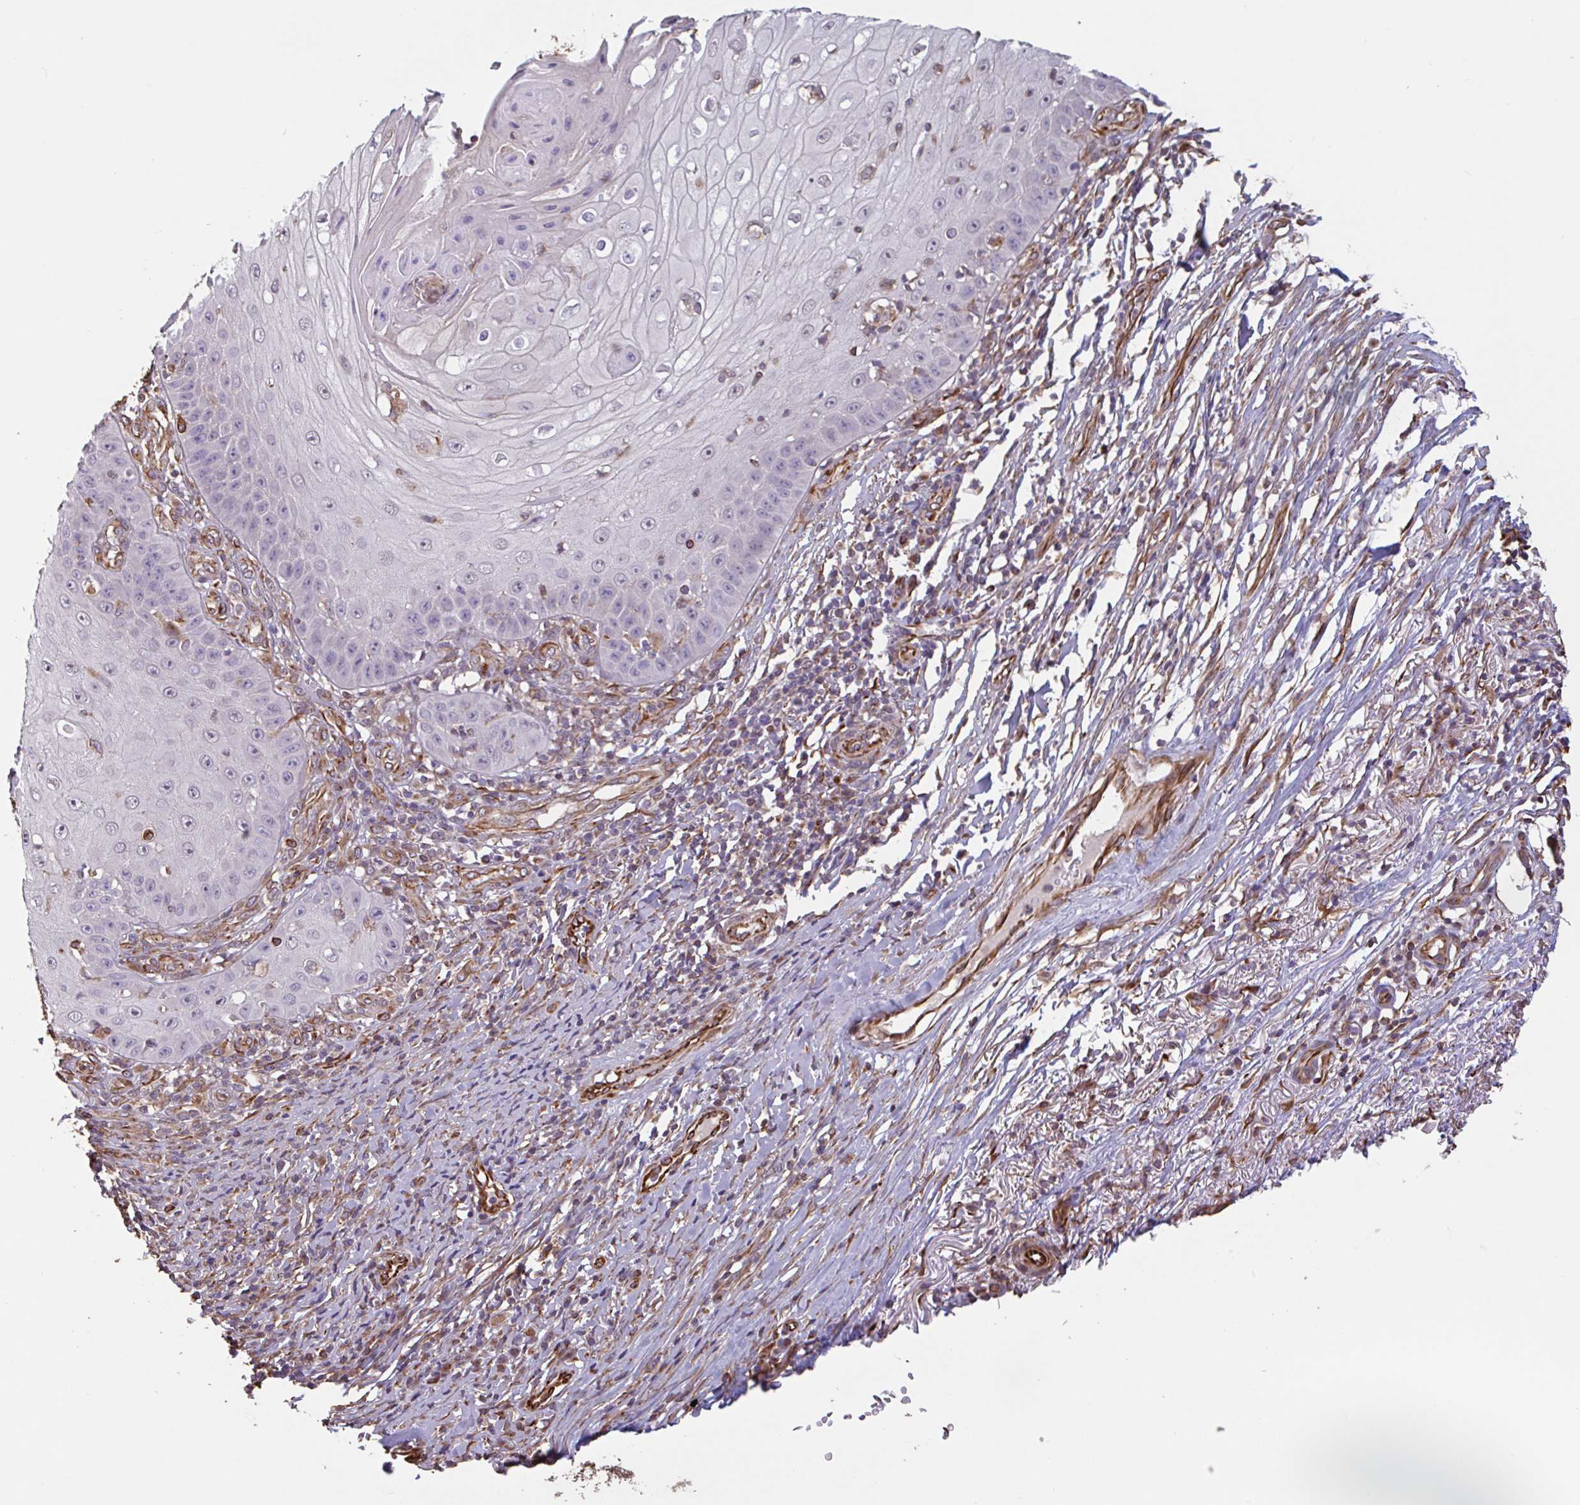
{"staining": {"intensity": "negative", "quantity": "none", "location": "none"}, "tissue": "skin cancer", "cell_type": "Tumor cells", "image_type": "cancer", "snomed": [{"axis": "morphology", "description": "Squamous cell carcinoma, NOS"}, {"axis": "topography", "description": "Skin"}], "caption": "High magnification brightfield microscopy of skin cancer stained with DAB (3,3'-diaminobenzidine) (brown) and counterstained with hematoxylin (blue): tumor cells show no significant staining. The staining was performed using DAB to visualize the protein expression in brown, while the nuclei were stained in blue with hematoxylin (Magnification: 20x).", "gene": "ZNF790", "patient": {"sex": "male", "age": 70}}